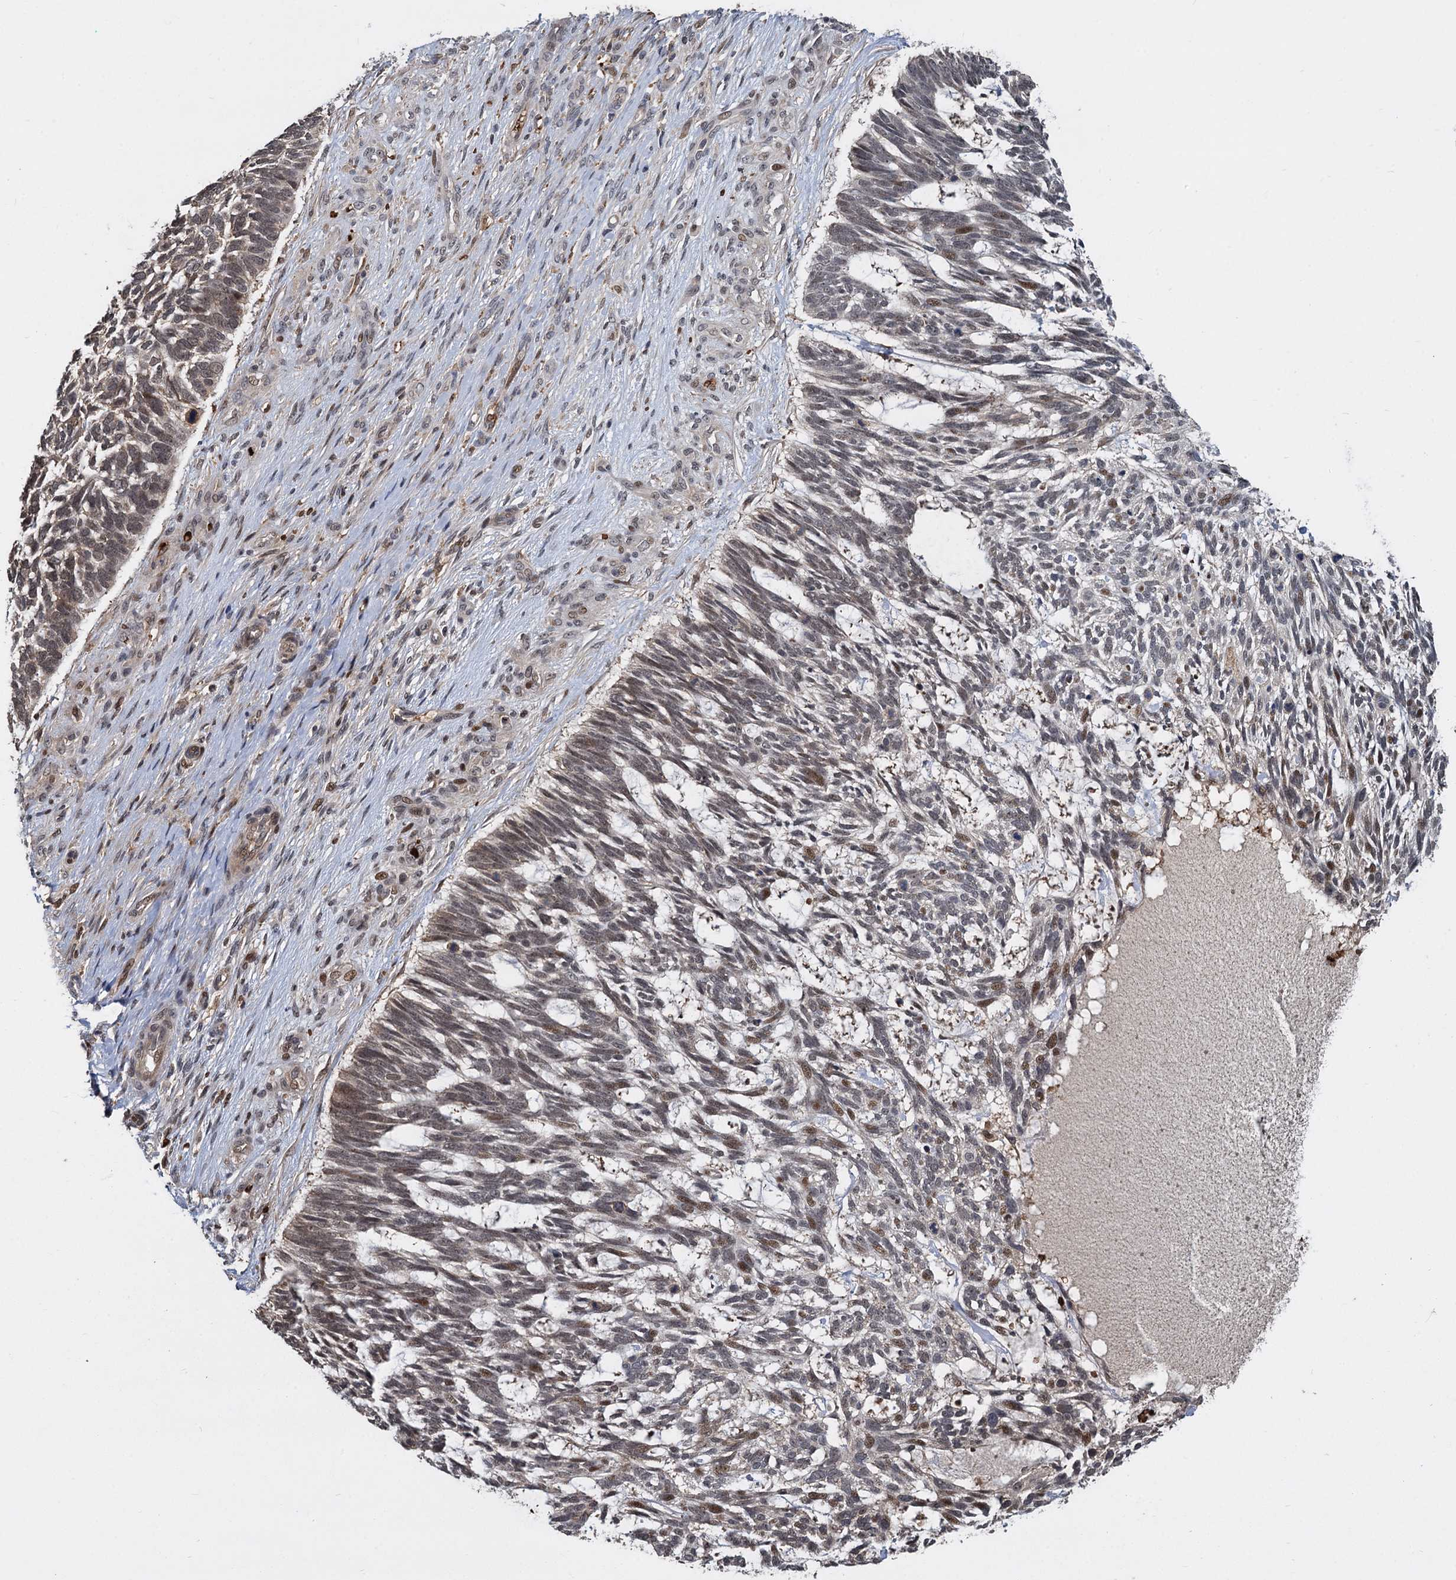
{"staining": {"intensity": "moderate", "quantity": "25%-75%", "location": "nuclear"}, "tissue": "skin cancer", "cell_type": "Tumor cells", "image_type": "cancer", "snomed": [{"axis": "morphology", "description": "Basal cell carcinoma"}, {"axis": "topography", "description": "Skin"}], "caption": "Human skin cancer (basal cell carcinoma) stained with a protein marker exhibits moderate staining in tumor cells.", "gene": "FANCI", "patient": {"sex": "male", "age": 88}}